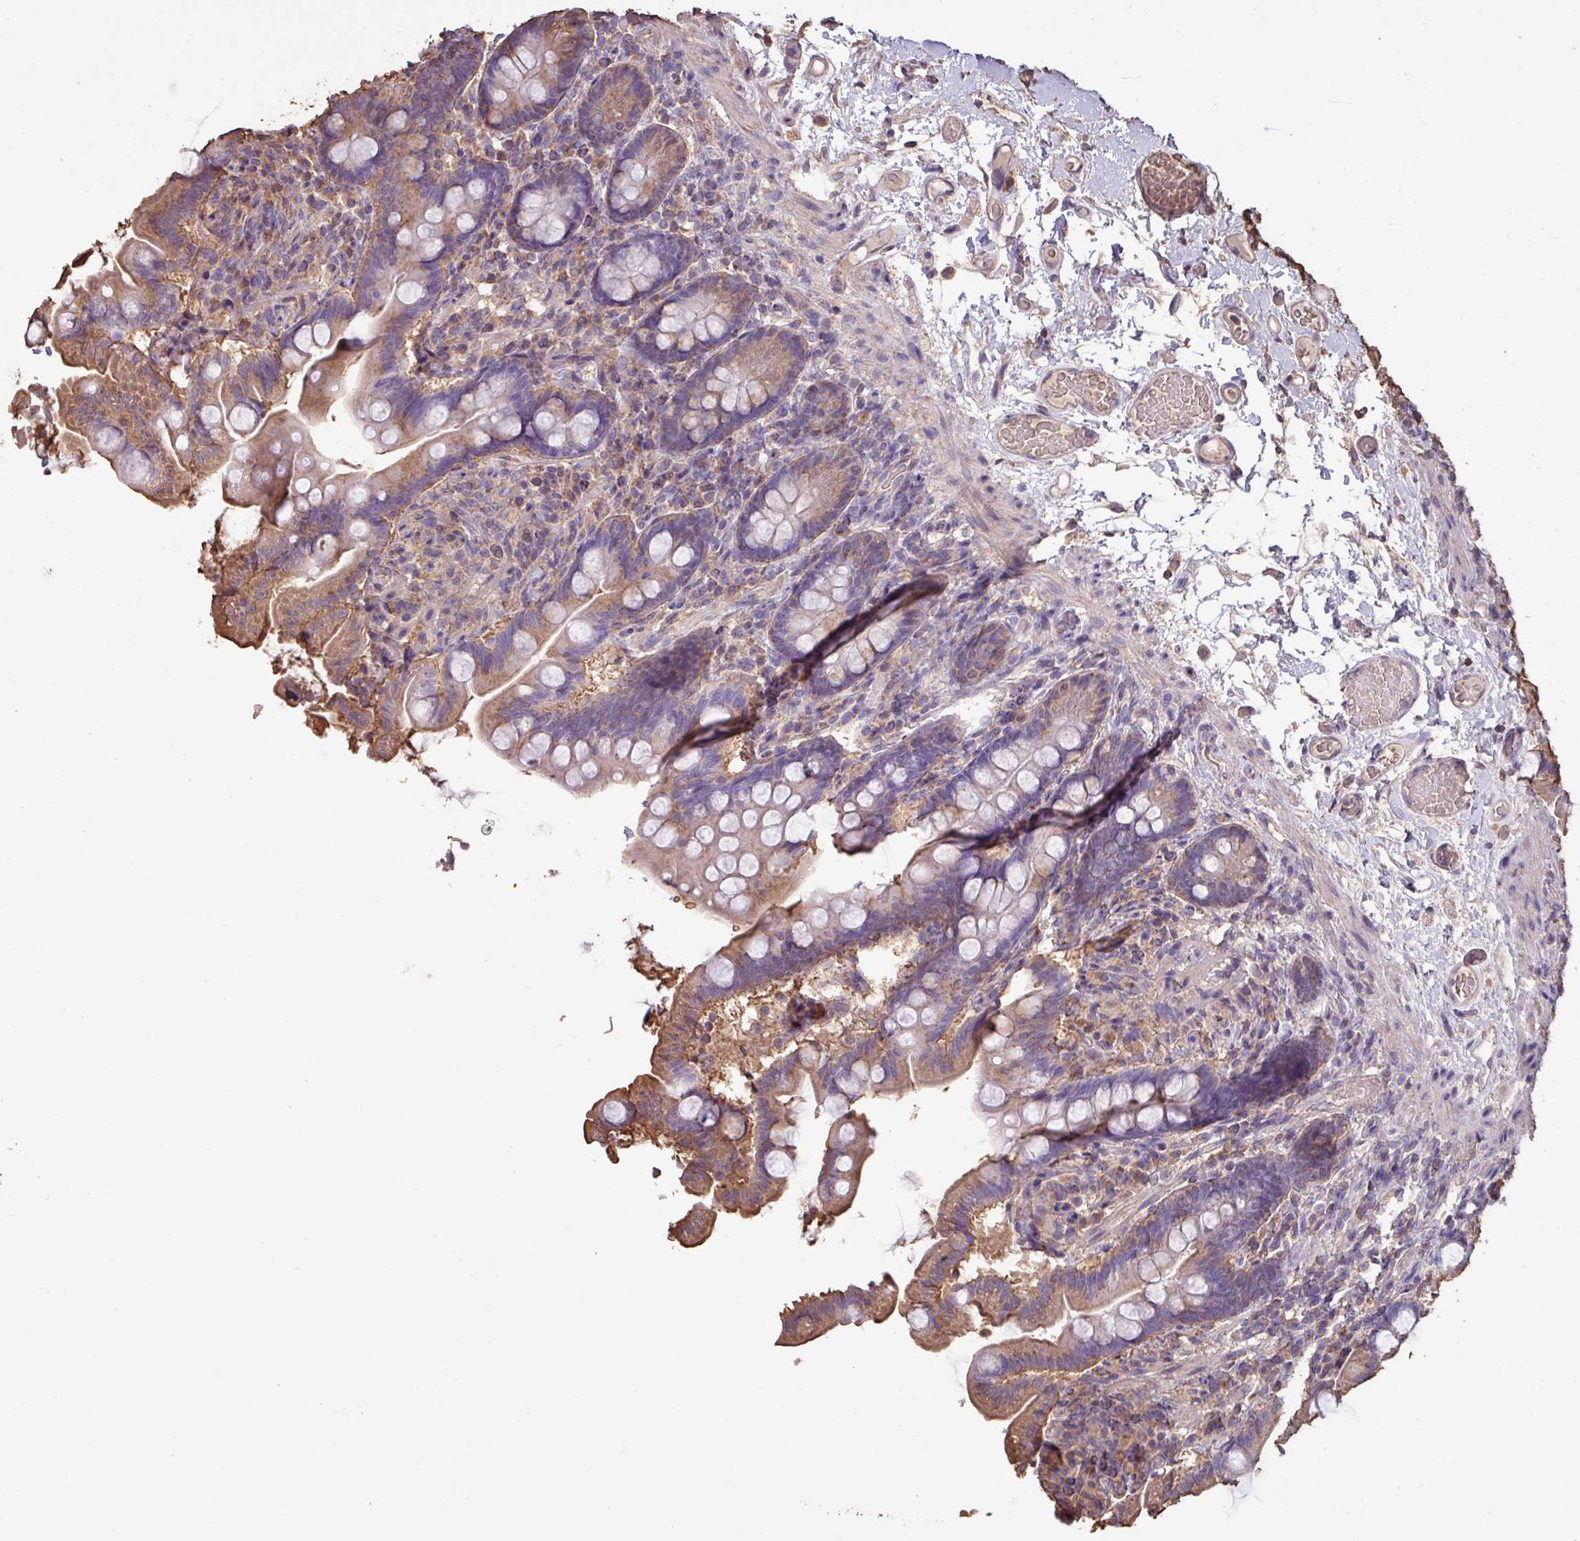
{"staining": {"intensity": "moderate", "quantity": ">75%", "location": "cytoplasmic/membranous"}, "tissue": "small intestine", "cell_type": "Glandular cells", "image_type": "normal", "snomed": [{"axis": "morphology", "description": "Normal tissue, NOS"}, {"axis": "topography", "description": "Small intestine"}], "caption": "A brown stain highlights moderate cytoplasmic/membranous expression of a protein in glandular cells of benign human small intestine.", "gene": "CAMK2A", "patient": {"sex": "female", "age": 64}}